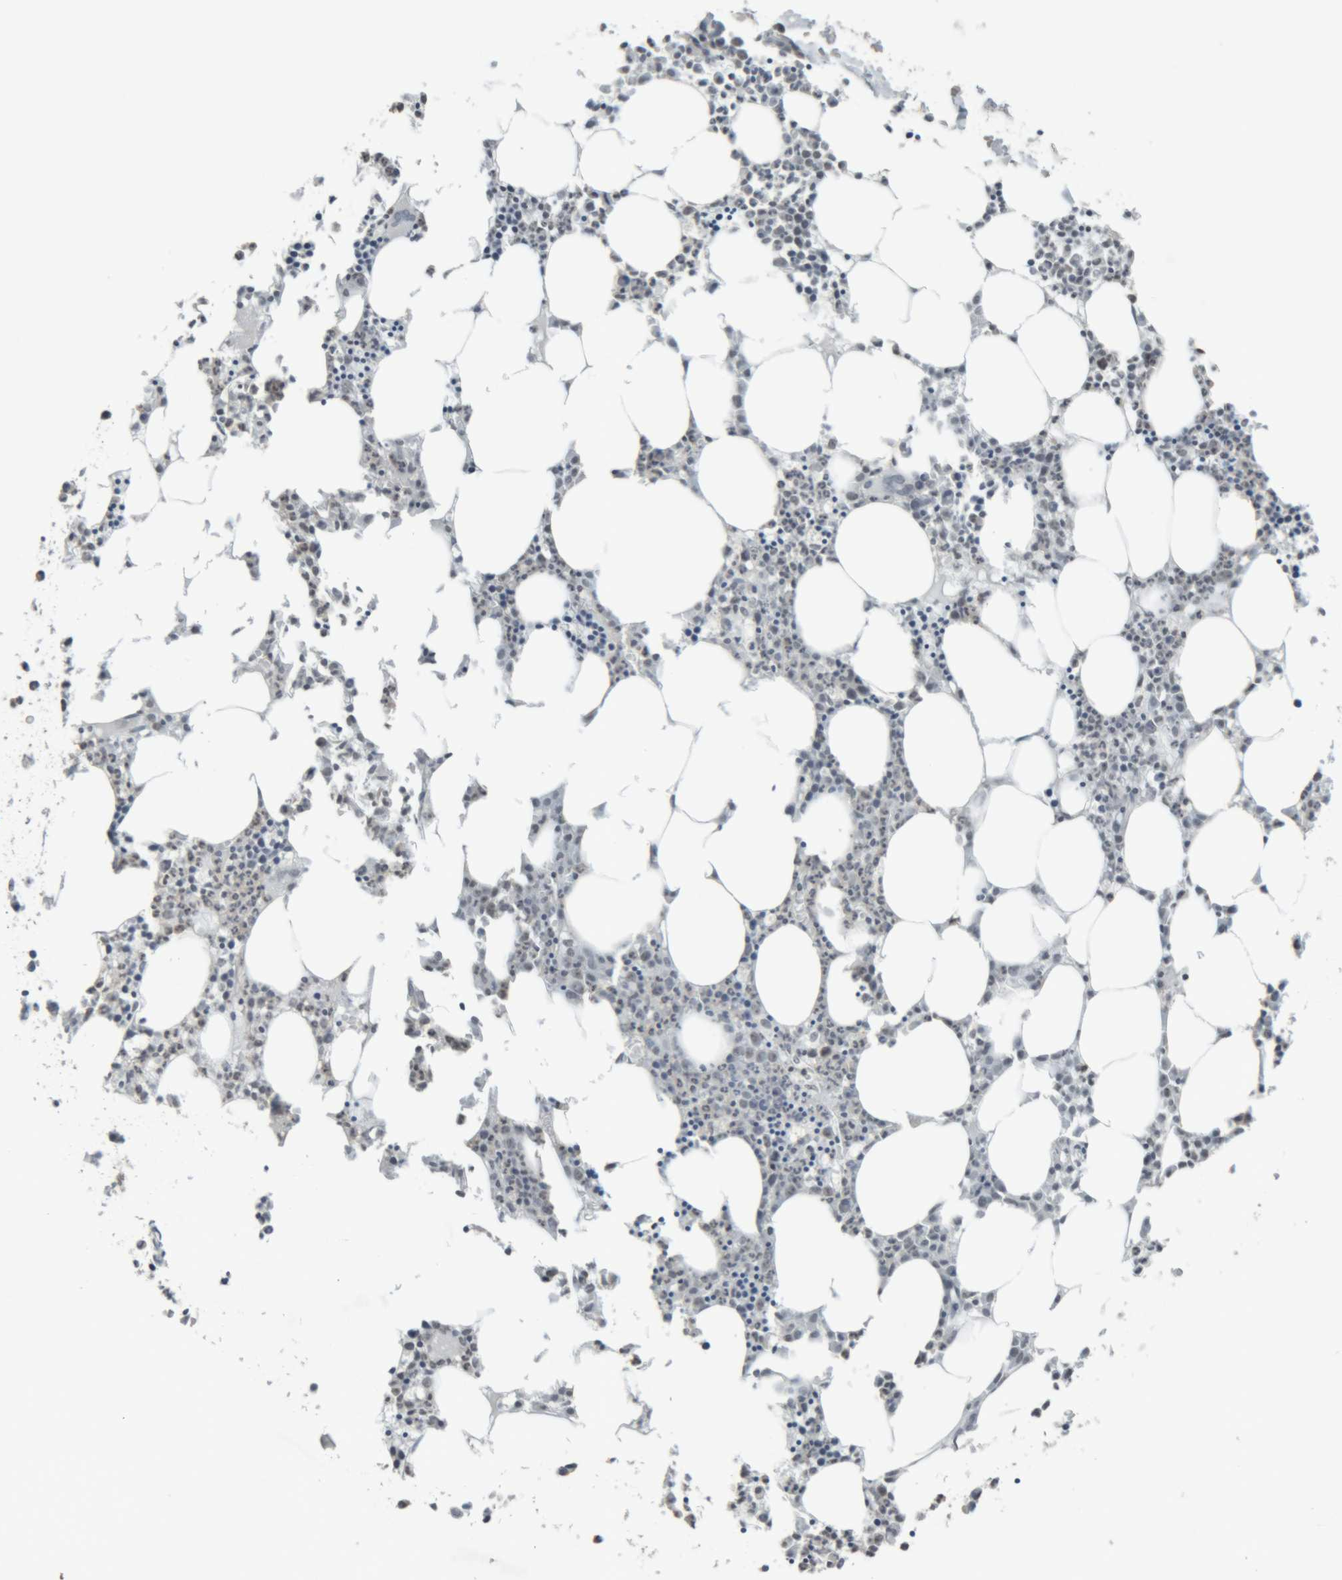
{"staining": {"intensity": "negative", "quantity": "none", "location": "none"}, "tissue": "bone marrow", "cell_type": "Hematopoietic cells", "image_type": "normal", "snomed": [{"axis": "morphology", "description": "Normal tissue, NOS"}, {"axis": "morphology", "description": "Inflammation, NOS"}, {"axis": "topography", "description": "Bone marrow"}], "caption": "Human bone marrow stained for a protein using IHC displays no positivity in hematopoietic cells.", "gene": "RPF1", "patient": {"sex": "female", "age": 62}}